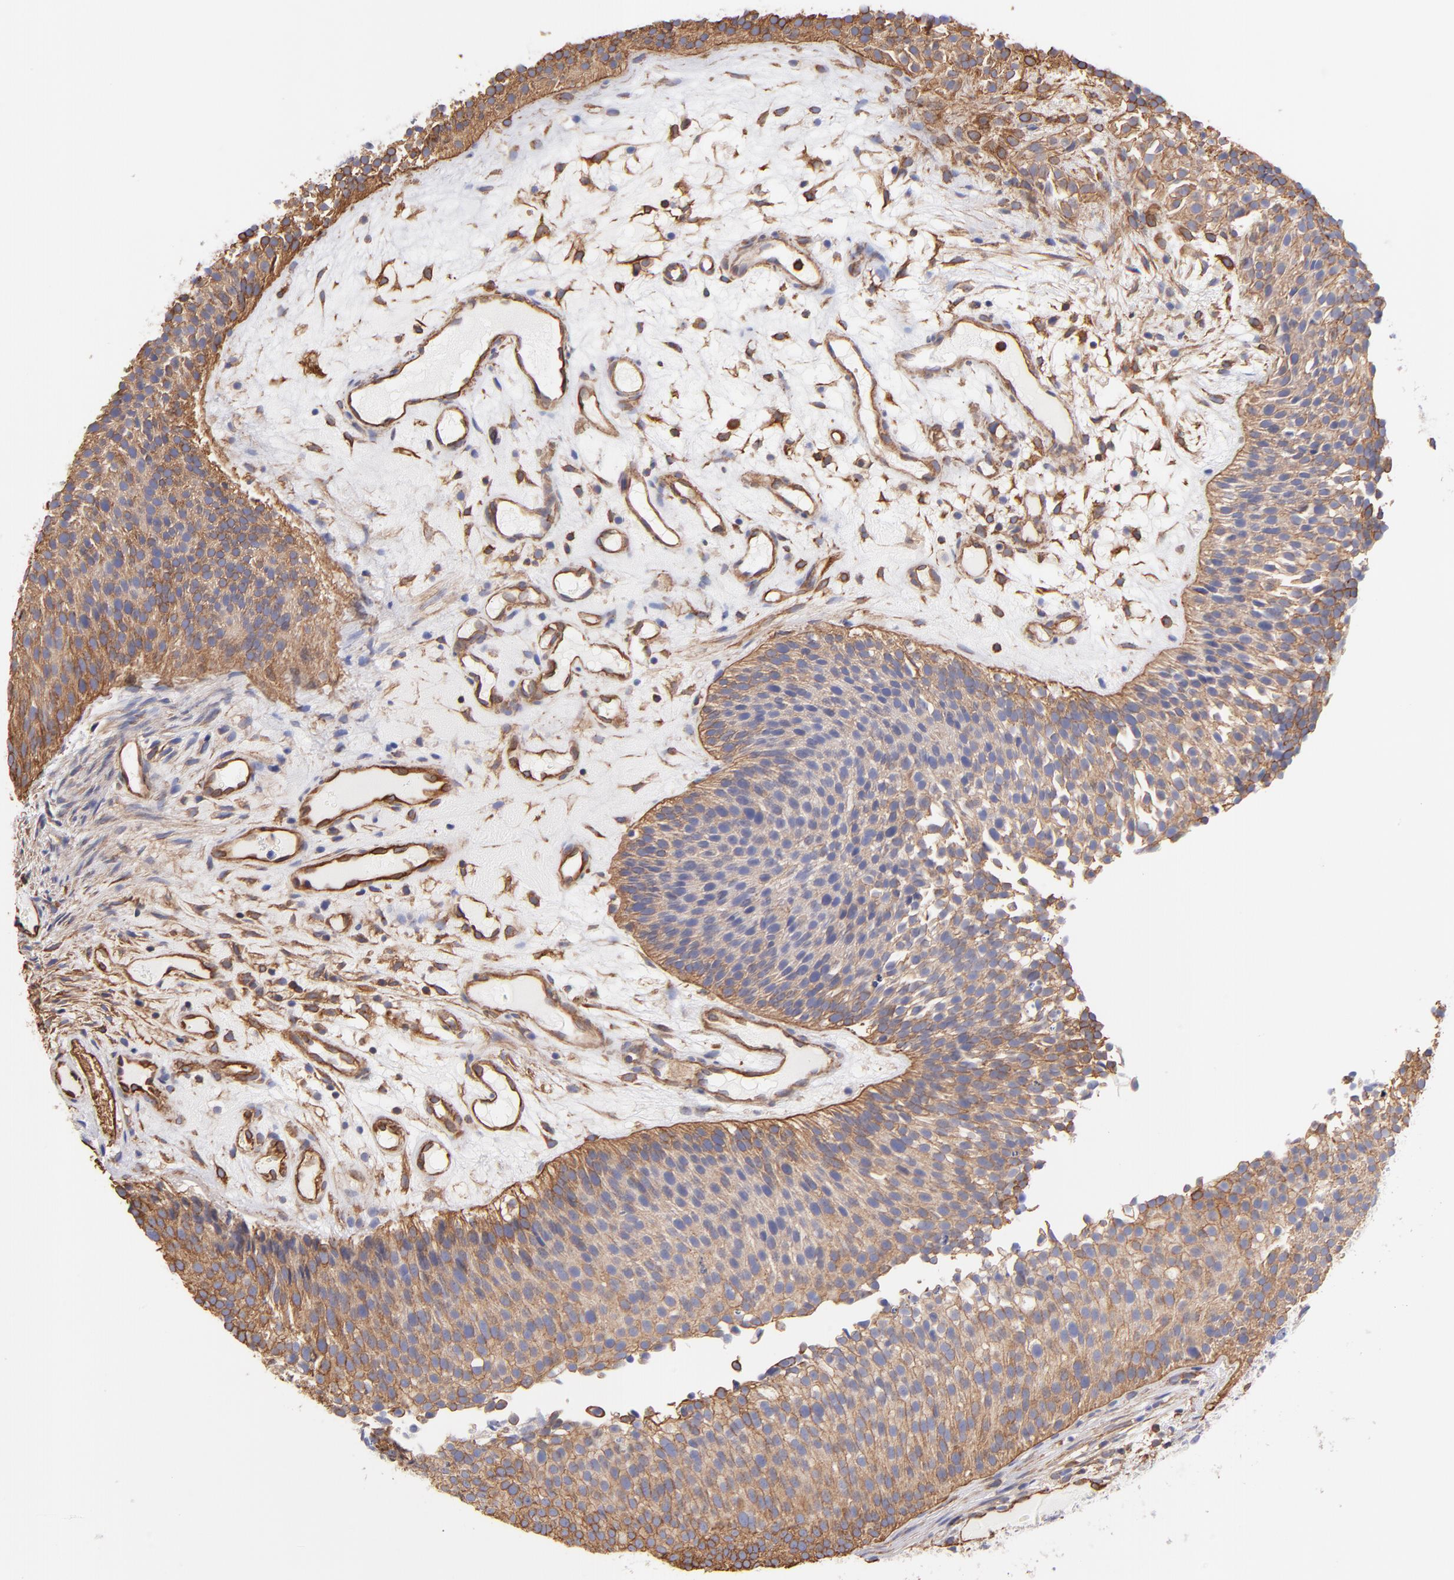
{"staining": {"intensity": "moderate", "quantity": "25%-75%", "location": "cytoplasmic/membranous,nuclear"}, "tissue": "urothelial cancer", "cell_type": "Tumor cells", "image_type": "cancer", "snomed": [{"axis": "morphology", "description": "Urothelial carcinoma, Low grade"}, {"axis": "topography", "description": "Urinary bladder"}], "caption": "Protein staining exhibits moderate cytoplasmic/membranous and nuclear expression in about 25%-75% of tumor cells in urothelial cancer. Nuclei are stained in blue.", "gene": "PLEC", "patient": {"sex": "male", "age": 85}}